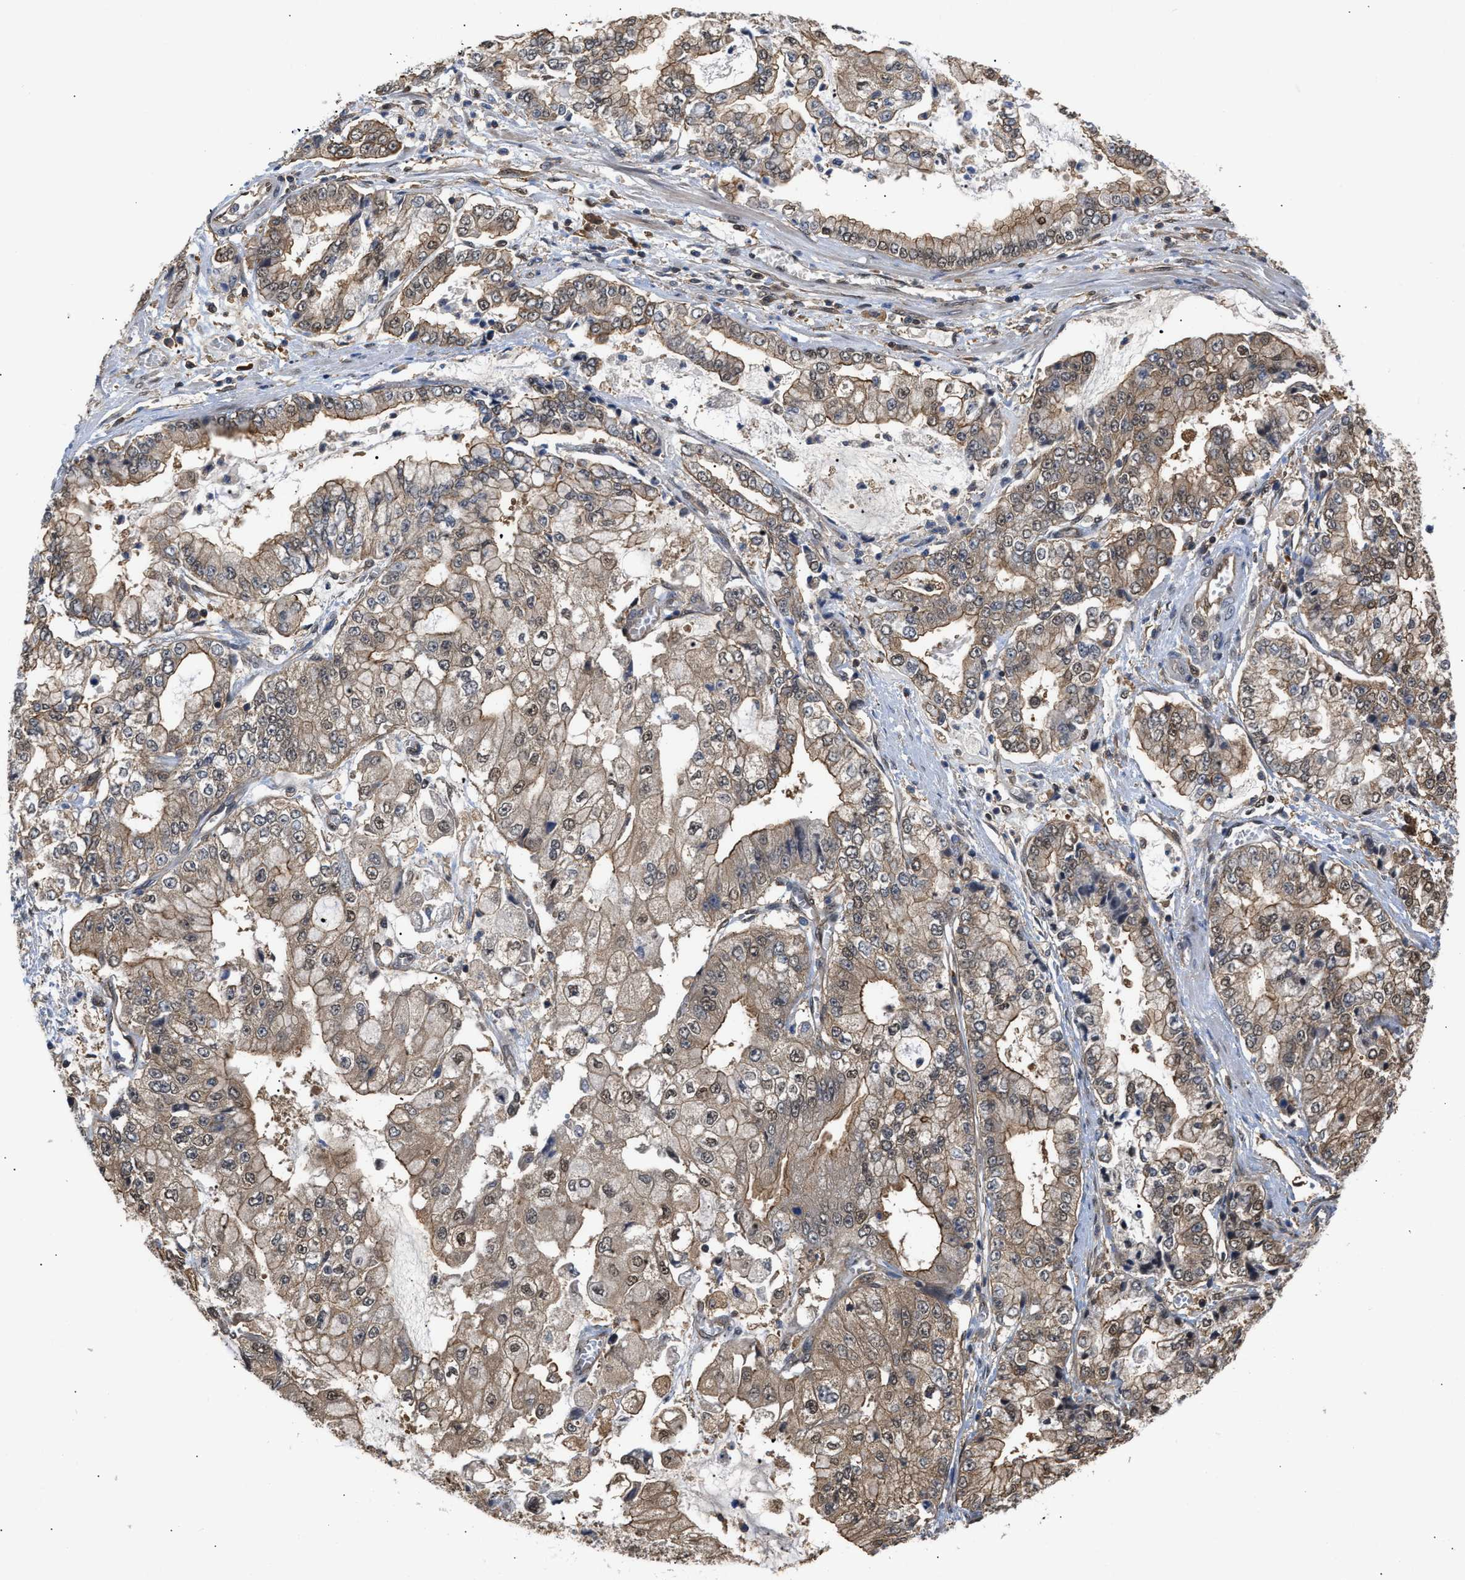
{"staining": {"intensity": "moderate", "quantity": "<25%", "location": "cytoplasmic/membranous,nuclear"}, "tissue": "stomach cancer", "cell_type": "Tumor cells", "image_type": "cancer", "snomed": [{"axis": "morphology", "description": "Adenocarcinoma, NOS"}, {"axis": "topography", "description": "Stomach"}], "caption": "Stomach cancer stained with a brown dye reveals moderate cytoplasmic/membranous and nuclear positive positivity in approximately <25% of tumor cells.", "gene": "SCAI", "patient": {"sex": "male", "age": 76}}